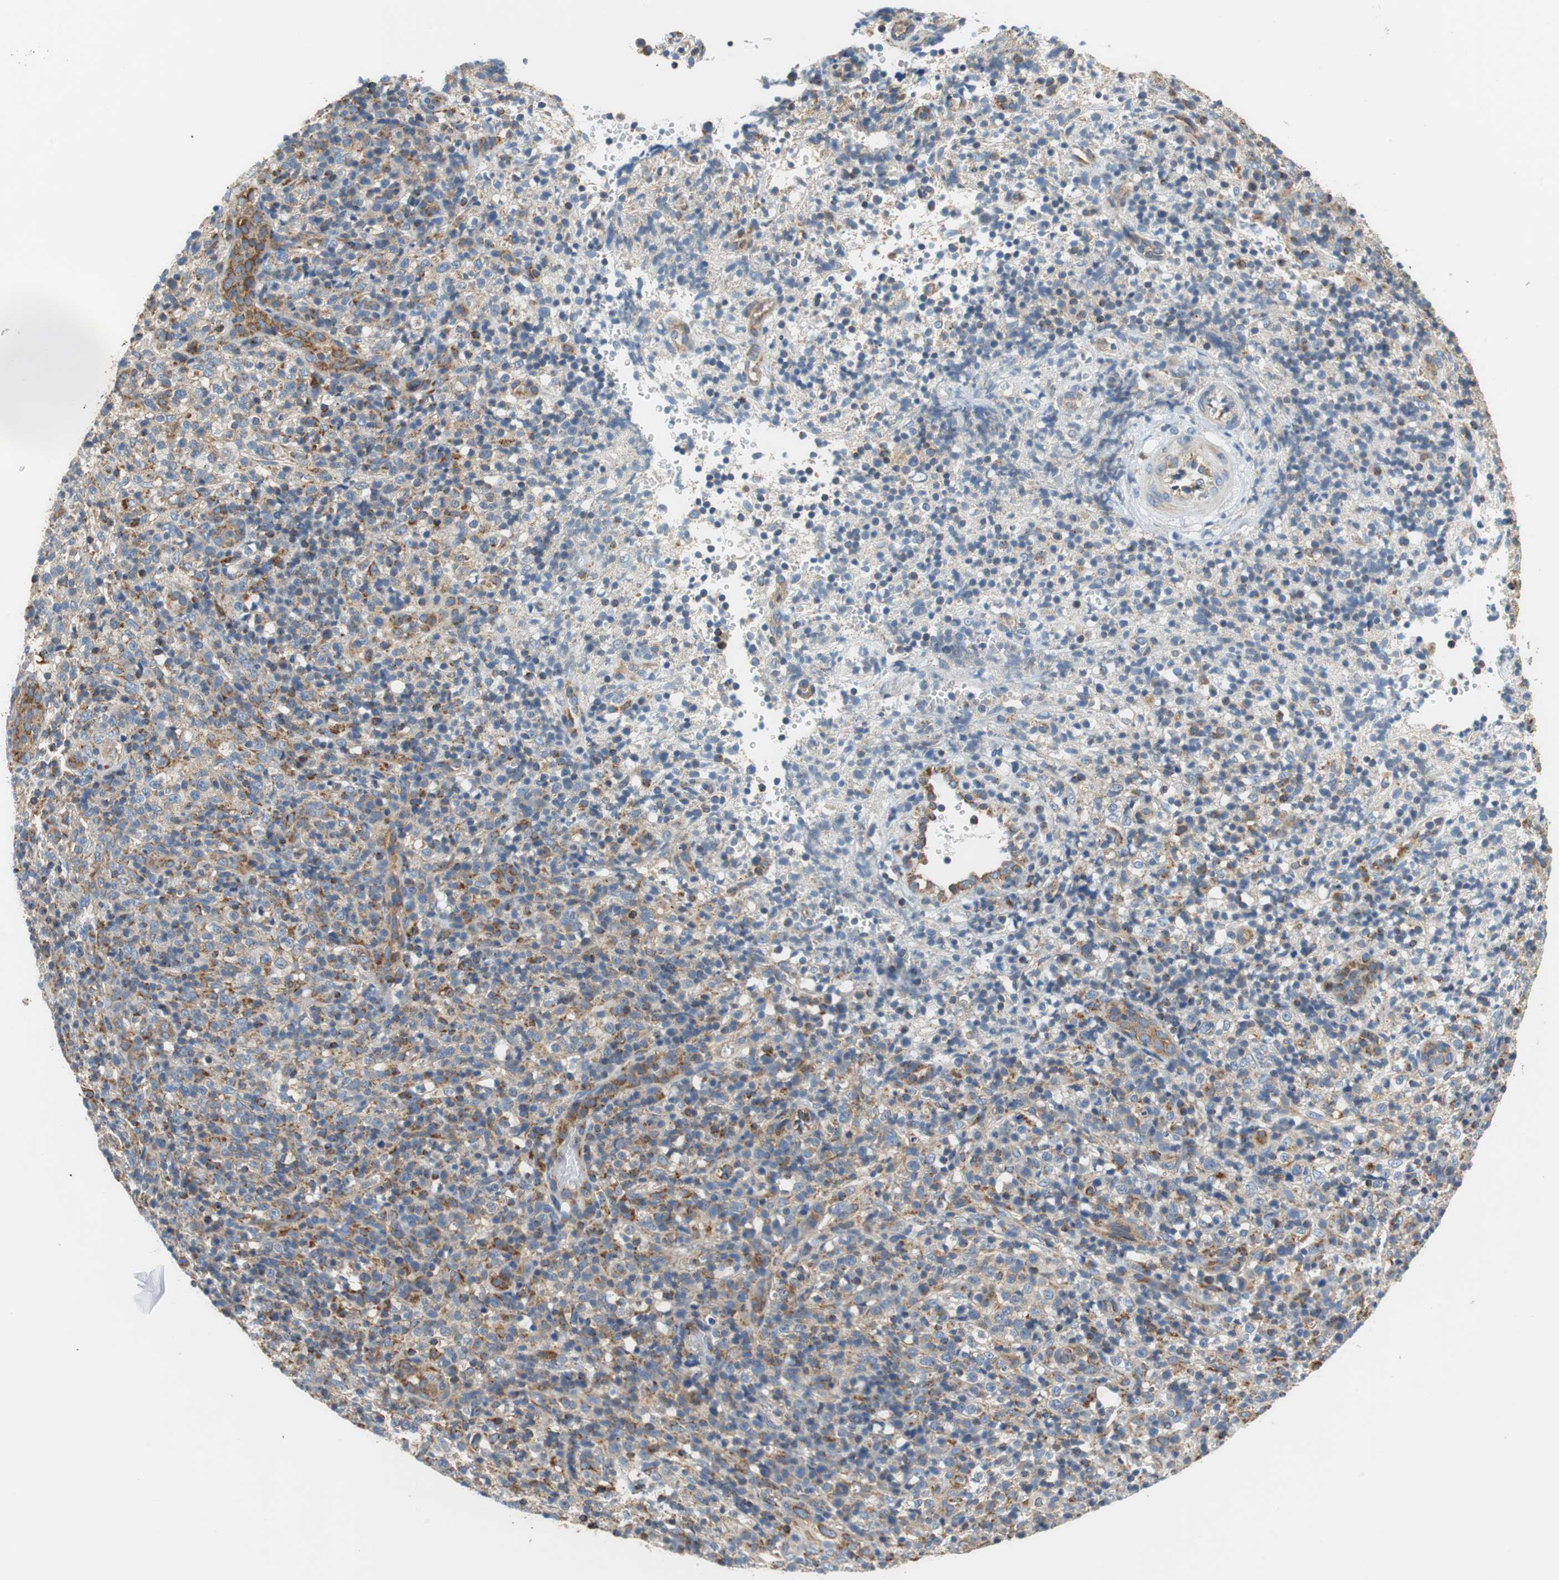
{"staining": {"intensity": "moderate", "quantity": "25%-75%", "location": "cytoplasmic/membranous"}, "tissue": "lymphoma", "cell_type": "Tumor cells", "image_type": "cancer", "snomed": [{"axis": "morphology", "description": "Malignant lymphoma, non-Hodgkin's type, High grade"}, {"axis": "topography", "description": "Lymph node"}], "caption": "Tumor cells reveal moderate cytoplasmic/membranous expression in approximately 25%-75% of cells in lymphoma.", "gene": "GSTK1", "patient": {"sex": "female", "age": 76}}